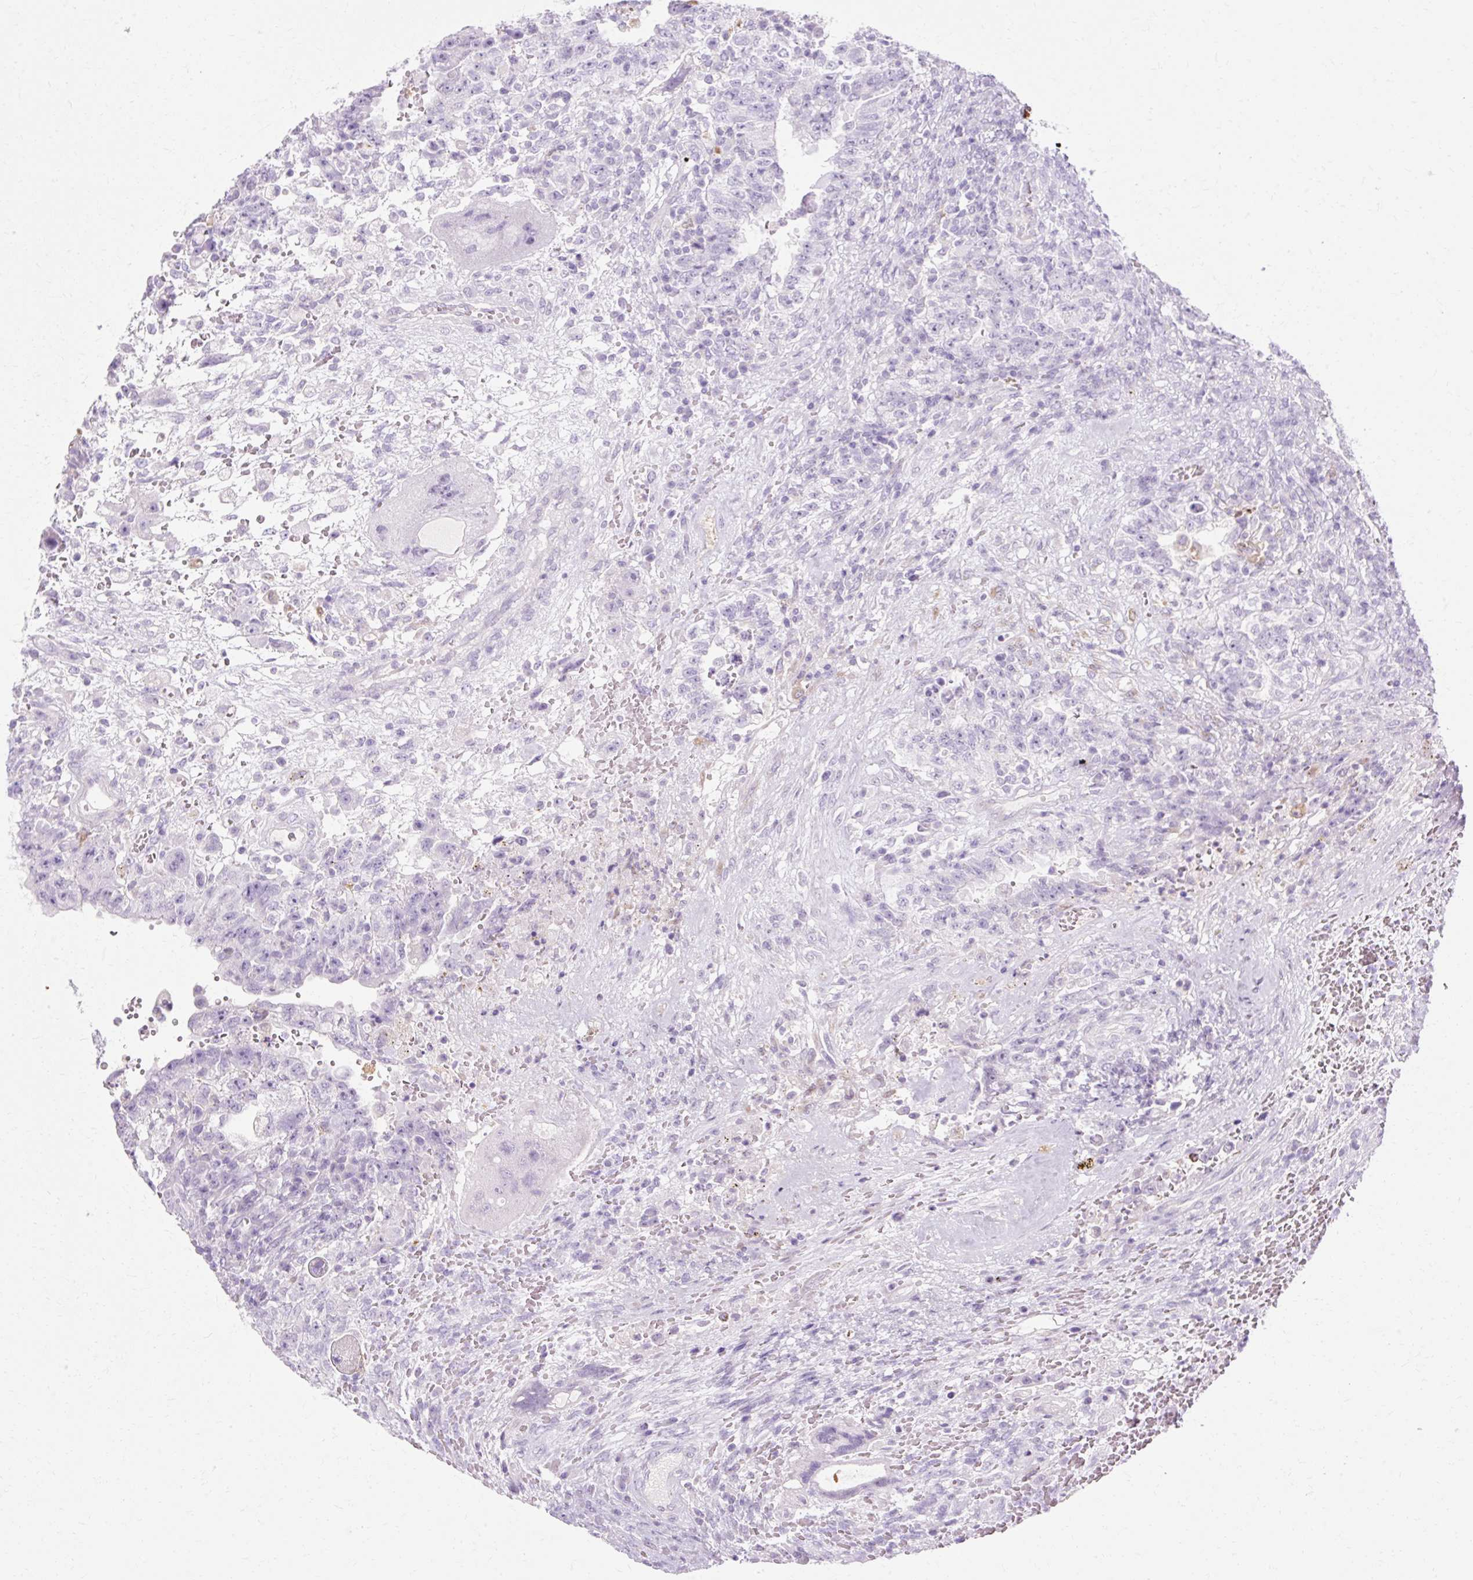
{"staining": {"intensity": "negative", "quantity": "none", "location": "none"}, "tissue": "testis cancer", "cell_type": "Tumor cells", "image_type": "cancer", "snomed": [{"axis": "morphology", "description": "Carcinoma, Embryonal, NOS"}, {"axis": "topography", "description": "Testis"}], "caption": "This is a micrograph of IHC staining of embryonal carcinoma (testis), which shows no expression in tumor cells.", "gene": "HSD11B1", "patient": {"sex": "male", "age": 26}}